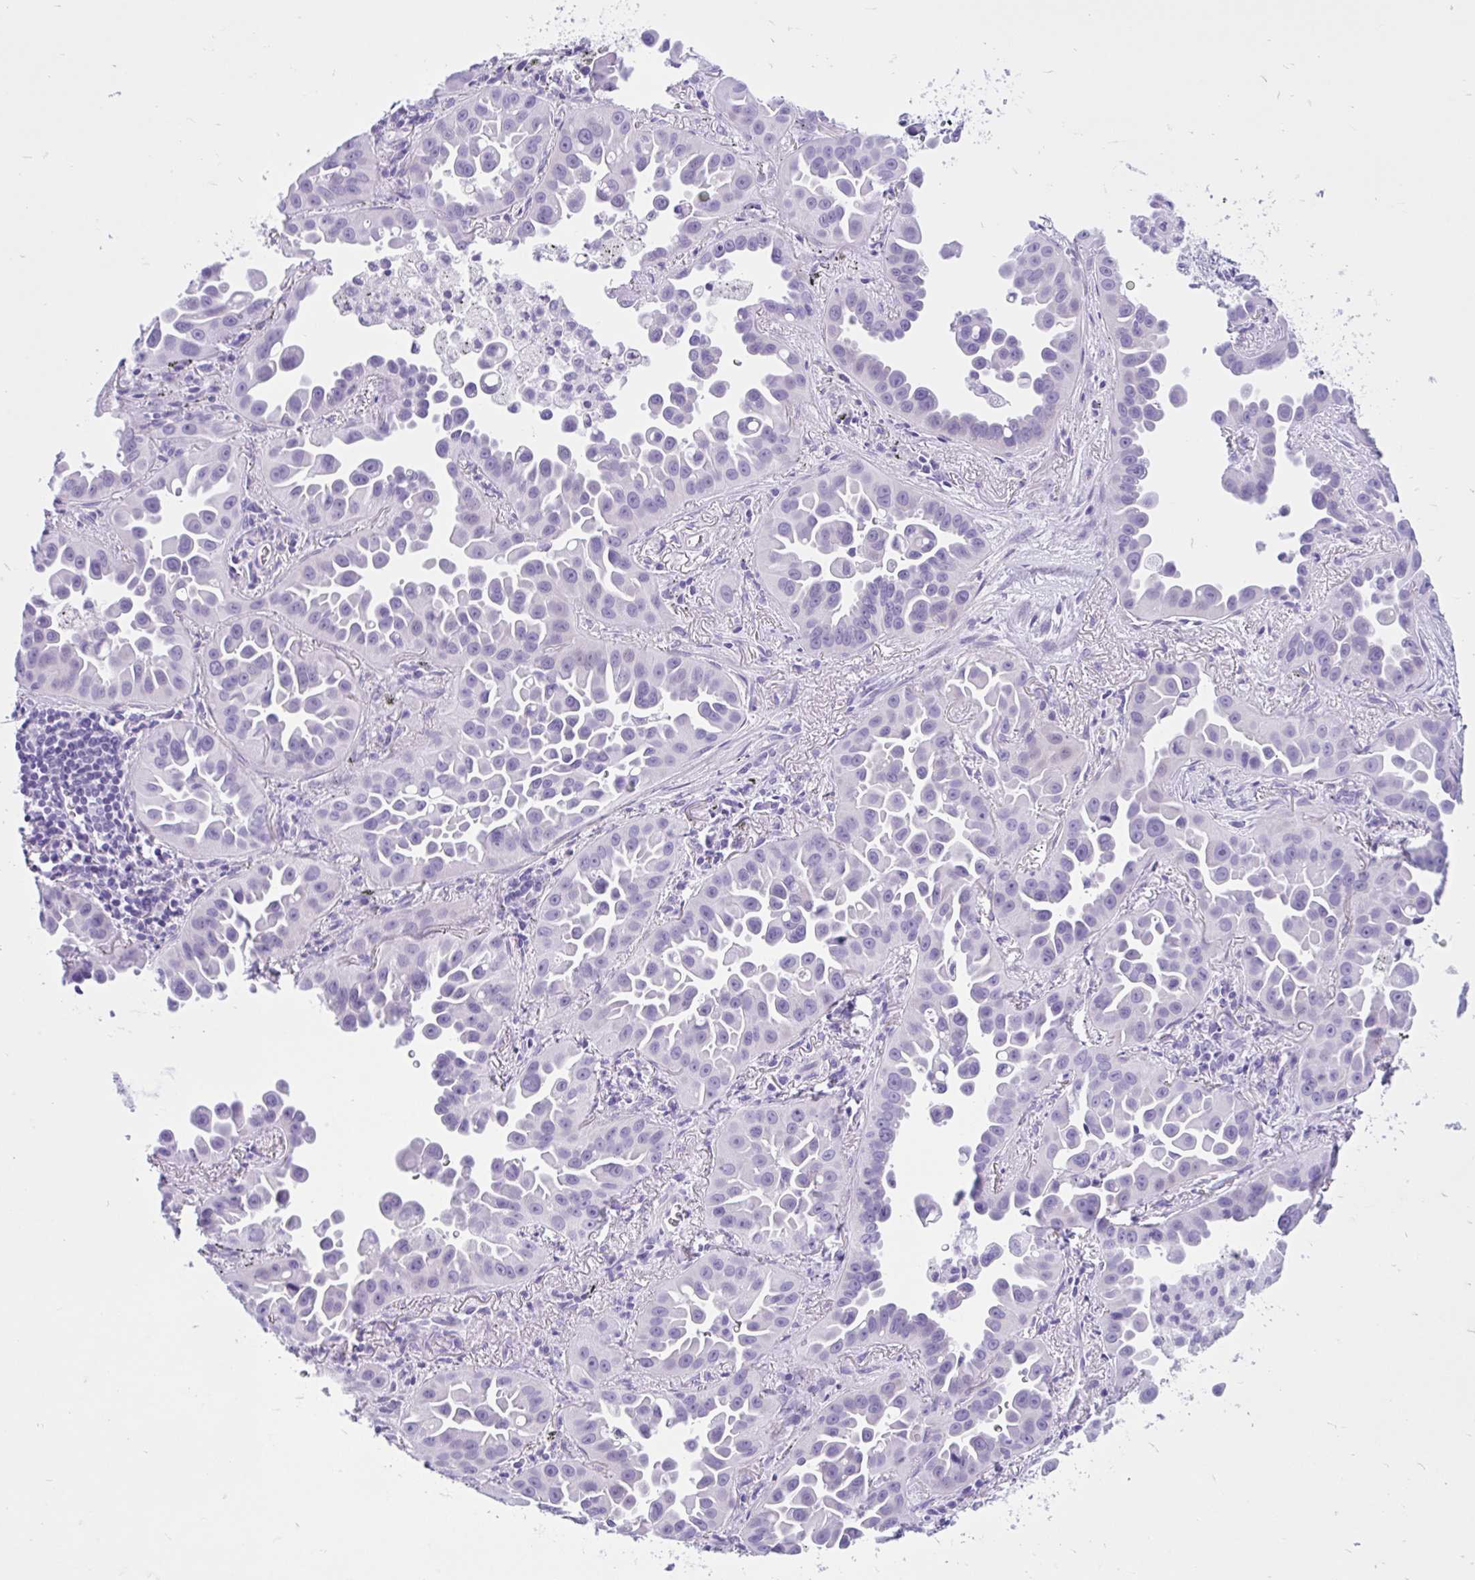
{"staining": {"intensity": "negative", "quantity": "none", "location": "none"}, "tissue": "lung cancer", "cell_type": "Tumor cells", "image_type": "cancer", "snomed": [{"axis": "morphology", "description": "Adenocarcinoma, NOS"}, {"axis": "topography", "description": "Lung"}], "caption": "IHC photomicrograph of adenocarcinoma (lung) stained for a protein (brown), which demonstrates no expression in tumor cells.", "gene": "IAPP", "patient": {"sex": "male", "age": 68}}